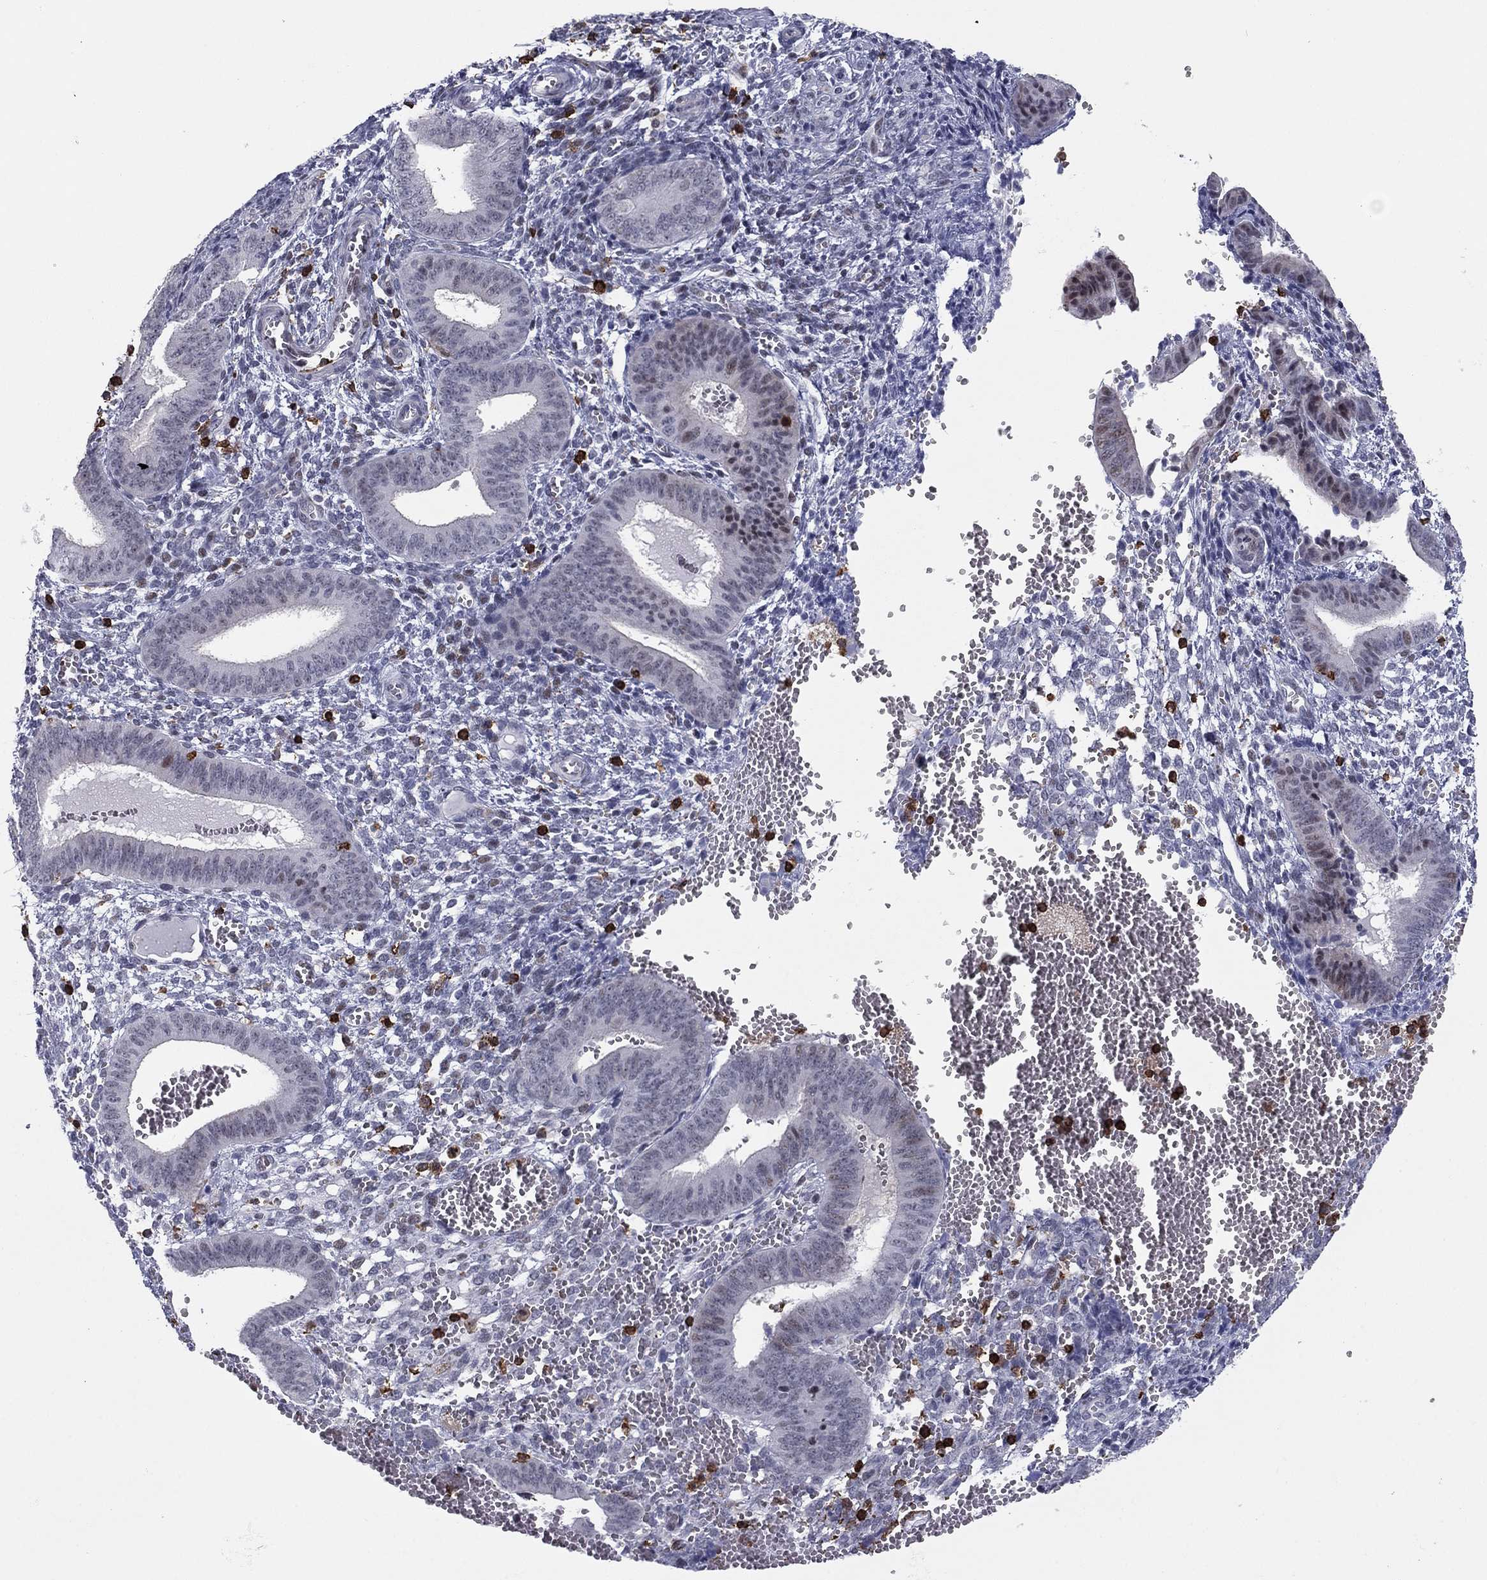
{"staining": {"intensity": "negative", "quantity": "none", "location": "none"}, "tissue": "endometrium", "cell_type": "Cells in endometrial stroma", "image_type": "normal", "snomed": [{"axis": "morphology", "description": "Normal tissue, NOS"}, {"axis": "topography", "description": "Endometrium"}], "caption": "The image demonstrates no staining of cells in endometrial stroma in benign endometrium. The staining is performed using DAB (3,3'-diaminobenzidine) brown chromogen with nuclei counter-stained in using hematoxylin.", "gene": "ARHGAP27", "patient": {"sex": "female", "age": 42}}